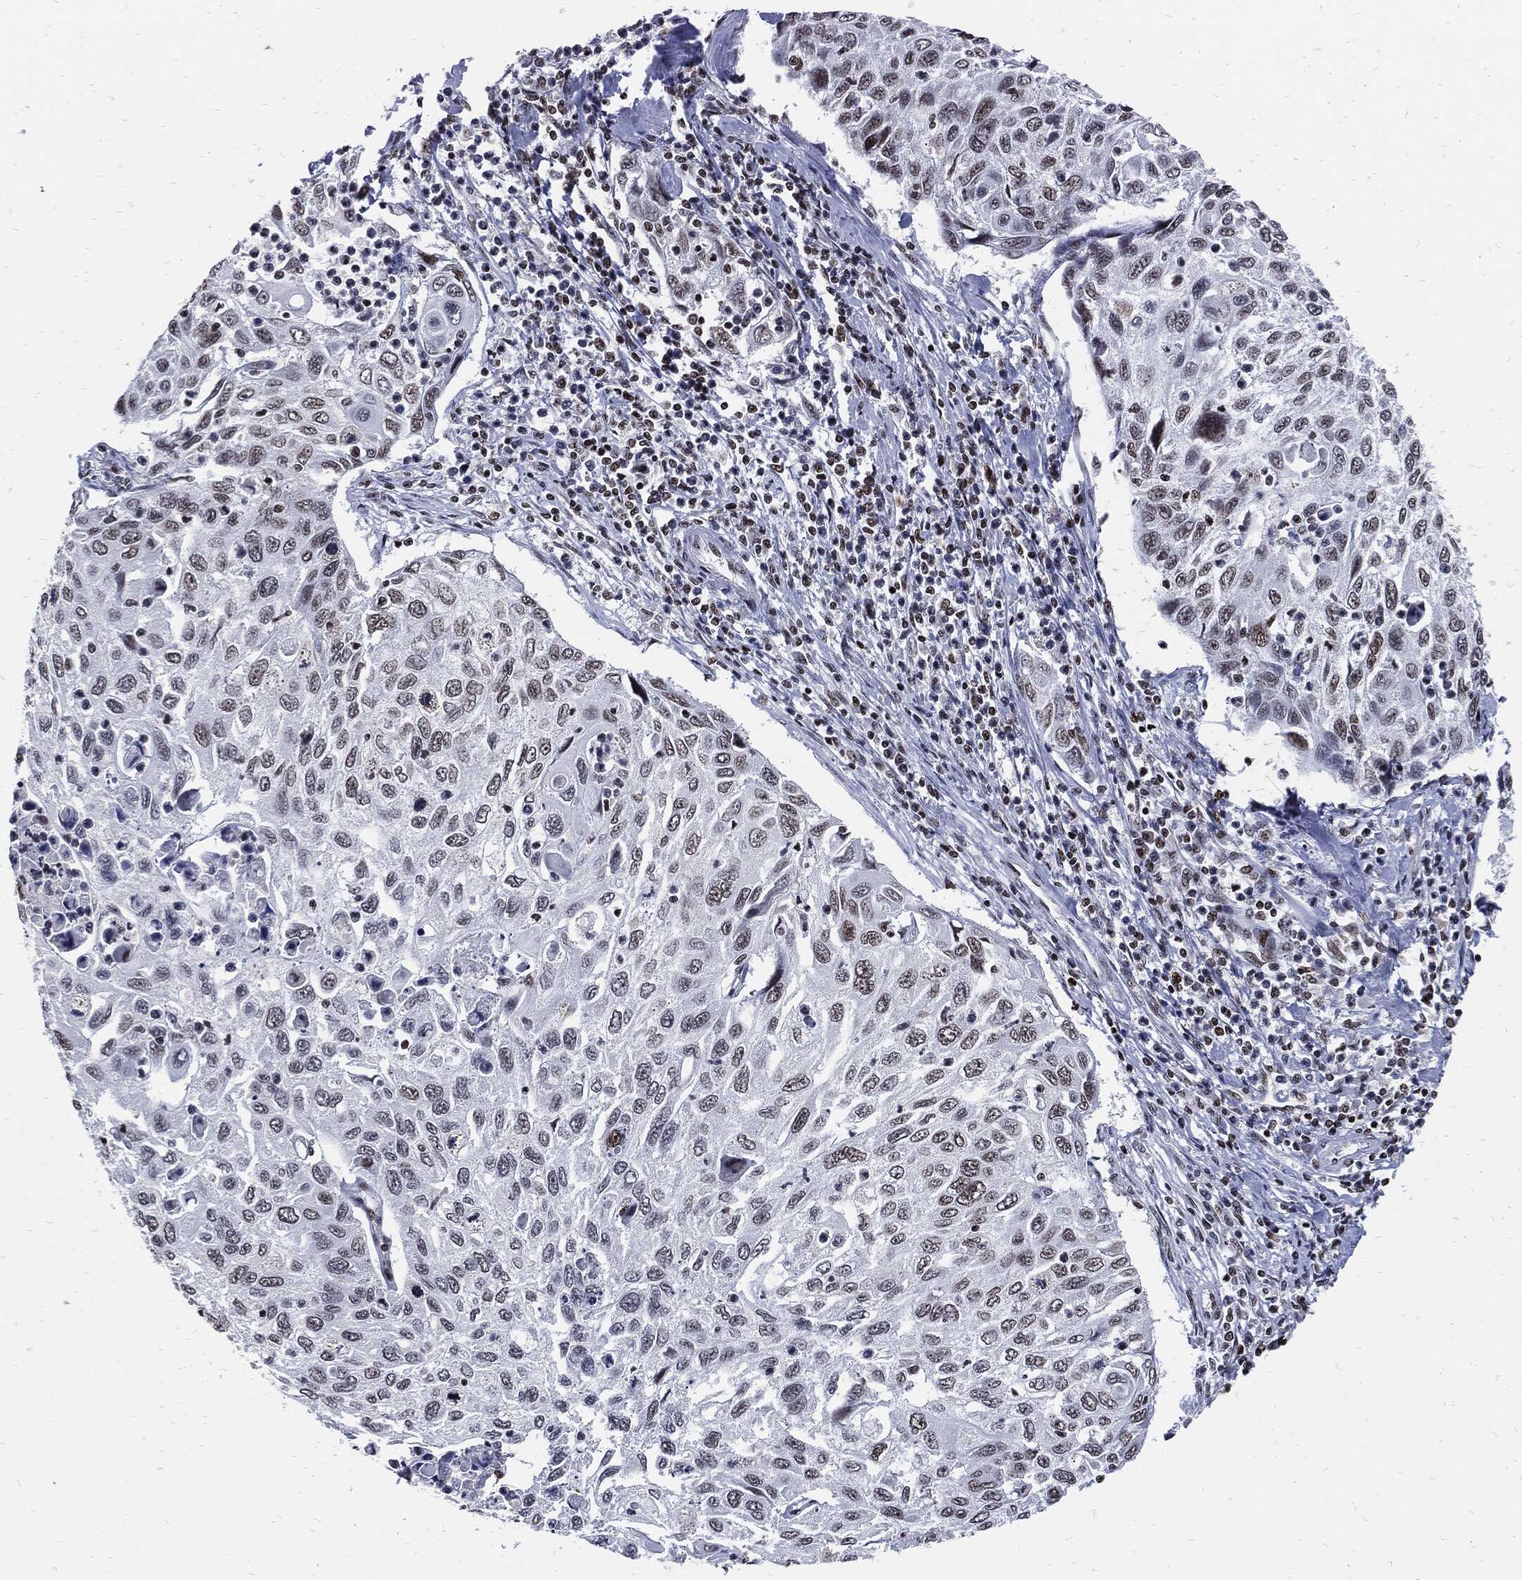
{"staining": {"intensity": "weak", "quantity": "<25%", "location": "nuclear"}, "tissue": "cervical cancer", "cell_type": "Tumor cells", "image_type": "cancer", "snomed": [{"axis": "morphology", "description": "Squamous cell carcinoma, NOS"}, {"axis": "topography", "description": "Cervix"}], "caption": "This is an IHC image of human squamous cell carcinoma (cervical). There is no staining in tumor cells.", "gene": "TERF2", "patient": {"sex": "female", "age": 70}}